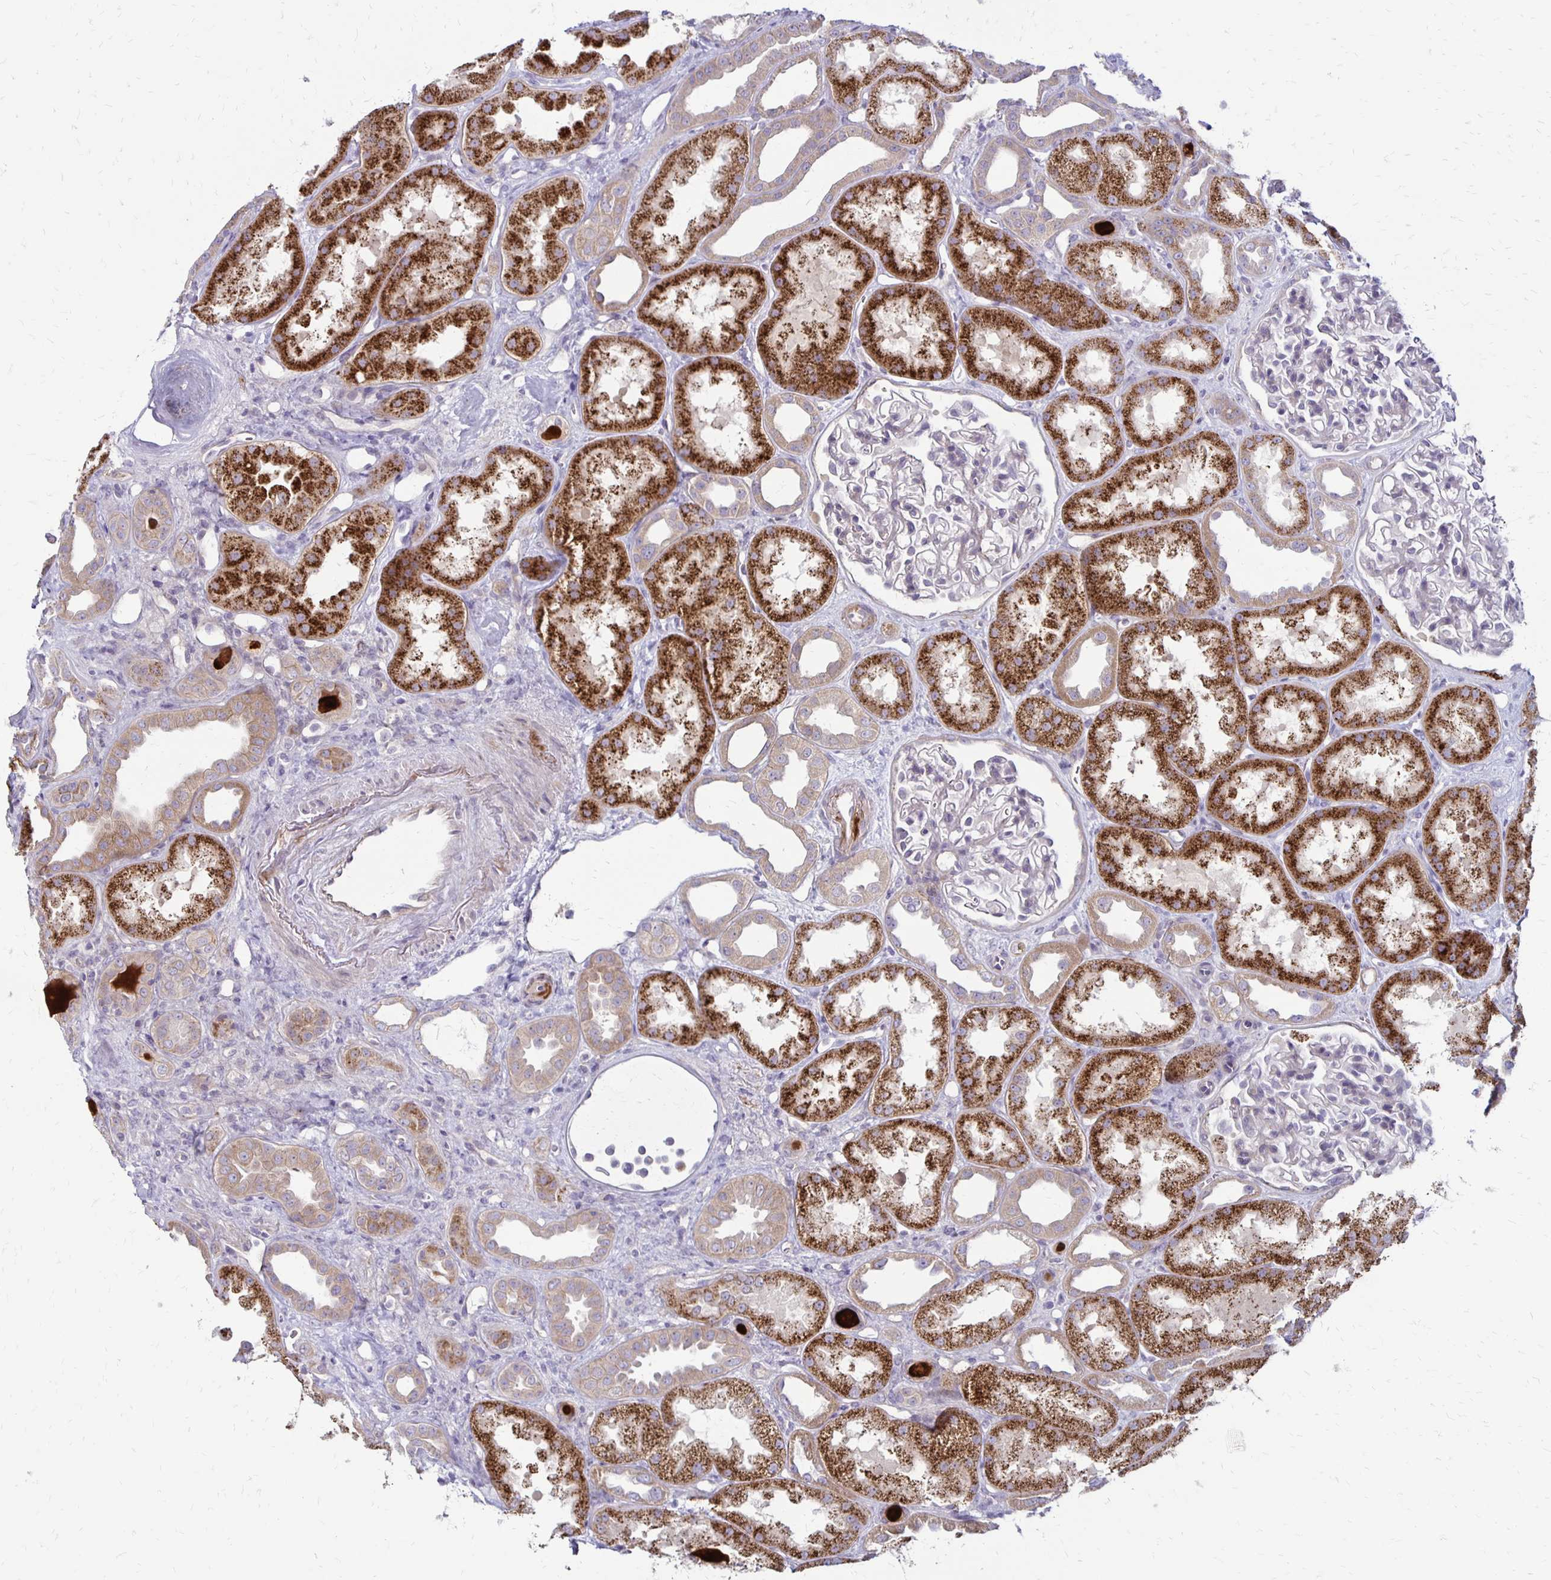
{"staining": {"intensity": "weak", "quantity": "<25%", "location": "cytoplasmic/membranous"}, "tissue": "kidney", "cell_type": "Cells in glomeruli", "image_type": "normal", "snomed": [{"axis": "morphology", "description": "Normal tissue, NOS"}, {"axis": "topography", "description": "Kidney"}], "caption": "High power microscopy photomicrograph of an immunohistochemistry (IHC) micrograph of unremarkable kidney, revealing no significant positivity in cells in glomeruli.", "gene": "KATNBL1", "patient": {"sex": "male", "age": 61}}